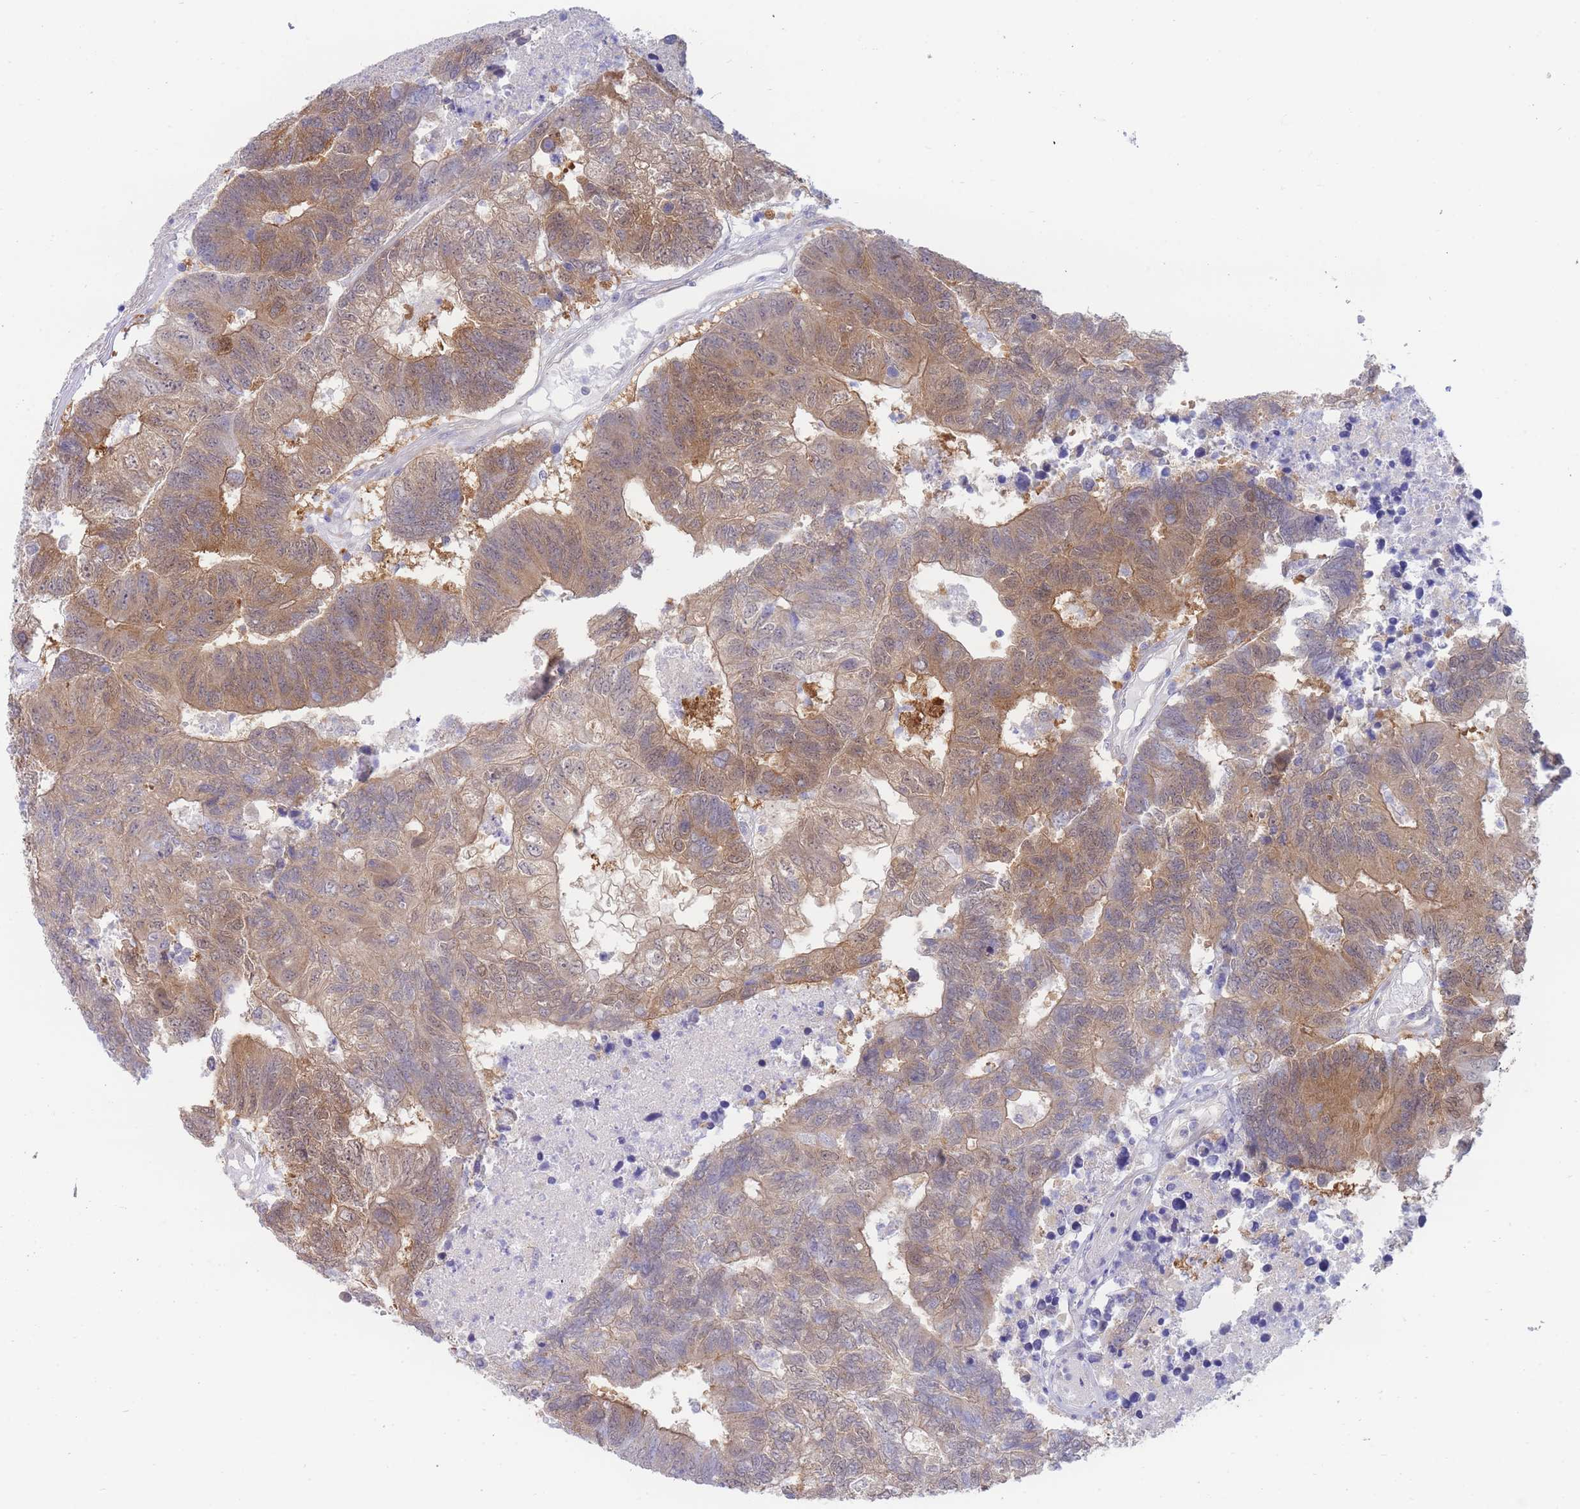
{"staining": {"intensity": "moderate", "quantity": ">75%", "location": "cytoplasmic/membranous"}, "tissue": "colorectal cancer", "cell_type": "Tumor cells", "image_type": "cancer", "snomed": [{"axis": "morphology", "description": "Adenocarcinoma, NOS"}, {"axis": "topography", "description": "Colon"}], "caption": "Human adenocarcinoma (colorectal) stained for a protein (brown) demonstrates moderate cytoplasmic/membranous positive expression in approximately >75% of tumor cells.", "gene": "SUGT1", "patient": {"sex": "female", "age": 48}}